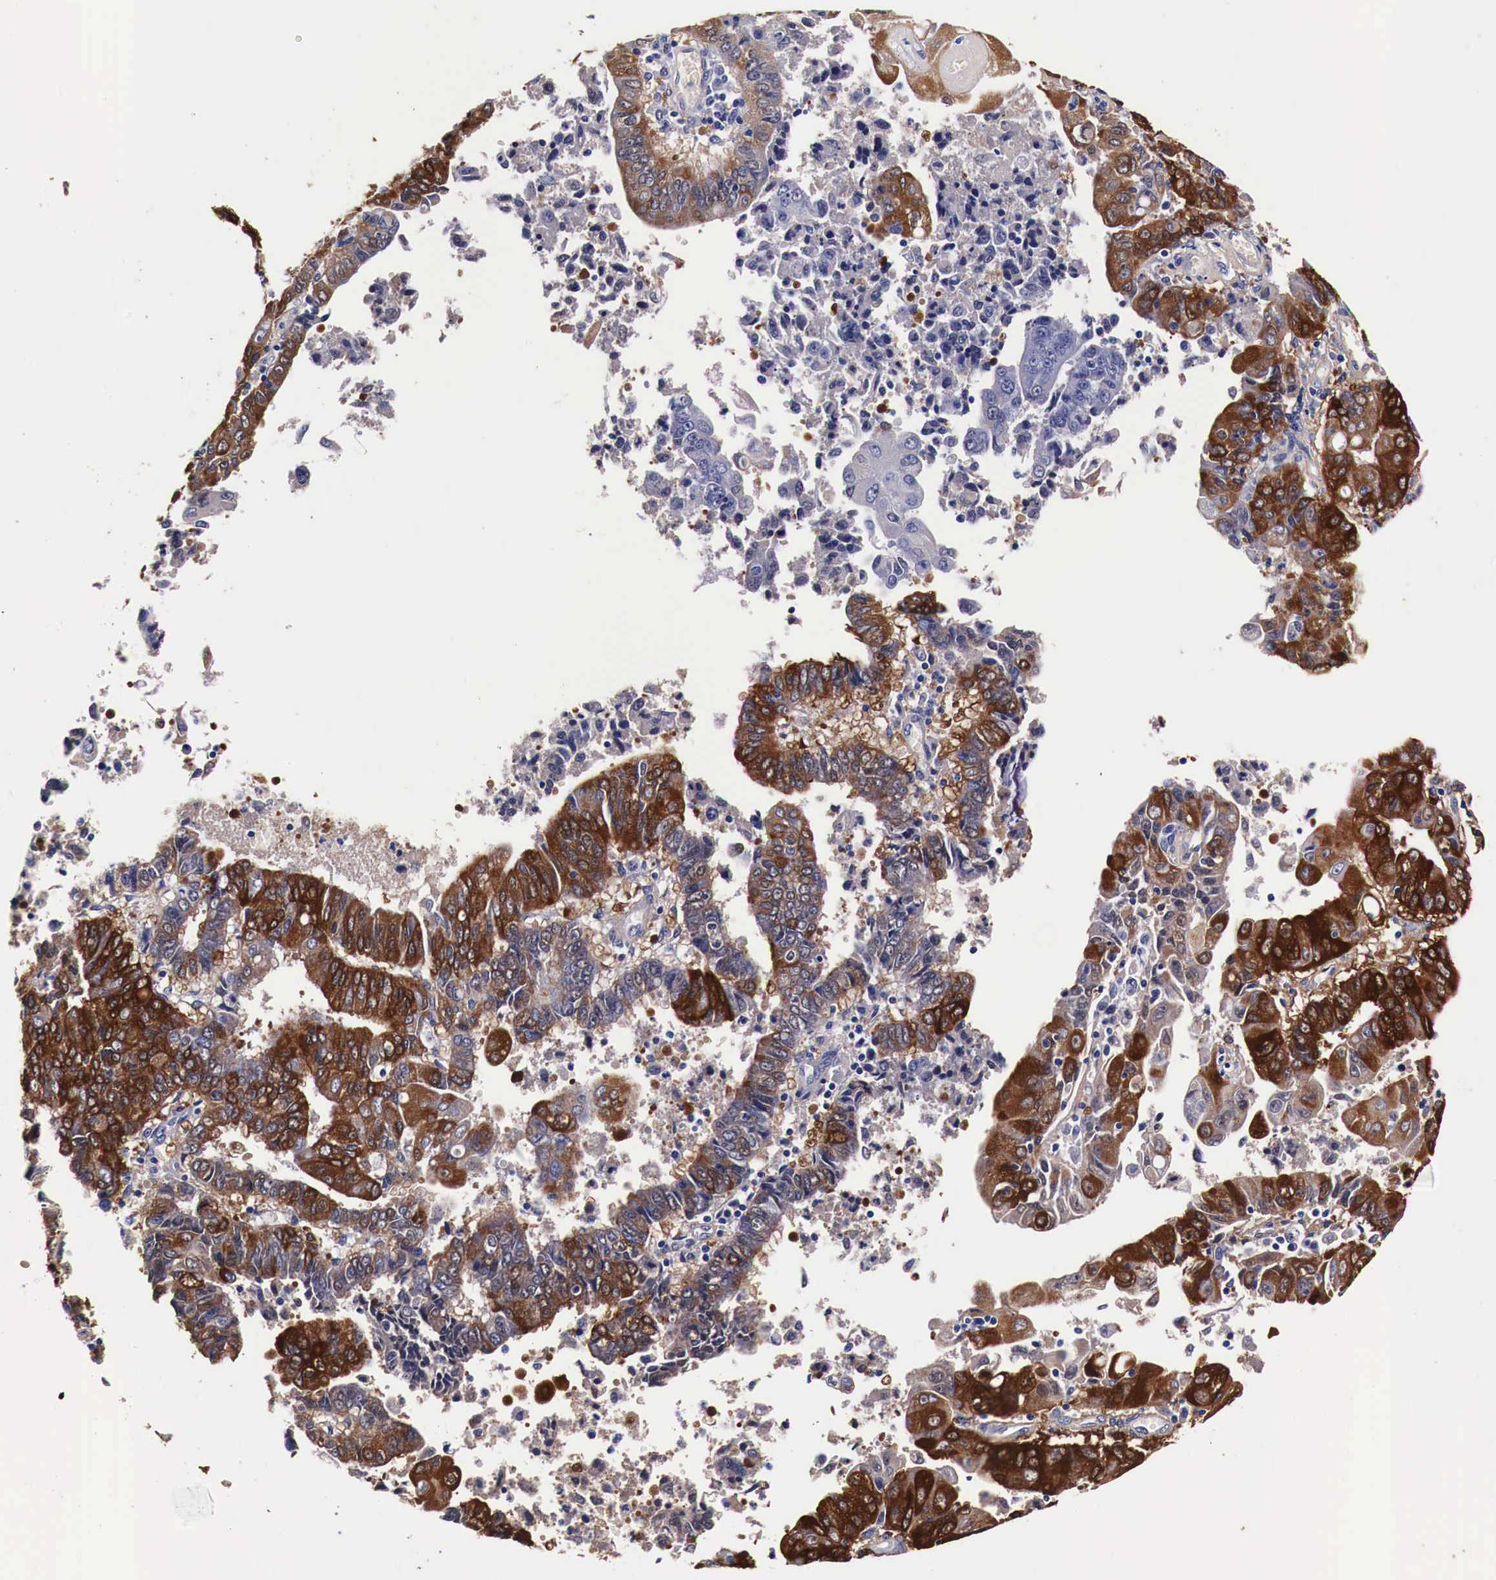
{"staining": {"intensity": "strong", "quantity": ">75%", "location": "cytoplasmic/membranous"}, "tissue": "endometrial cancer", "cell_type": "Tumor cells", "image_type": "cancer", "snomed": [{"axis": "morphology", "description": "Adenocarcinoma, NOS"}, {"axis": "topography", "description": "Endometrium"}], "caption": "This photomicrograph exhibits IHC staining of human endometrial cancer, with high strong cytoplasmic/membranous staining in about >75% of tumor cells.", "gene": "HSPB1", "patient": {"sex": "female", "age": 75}}